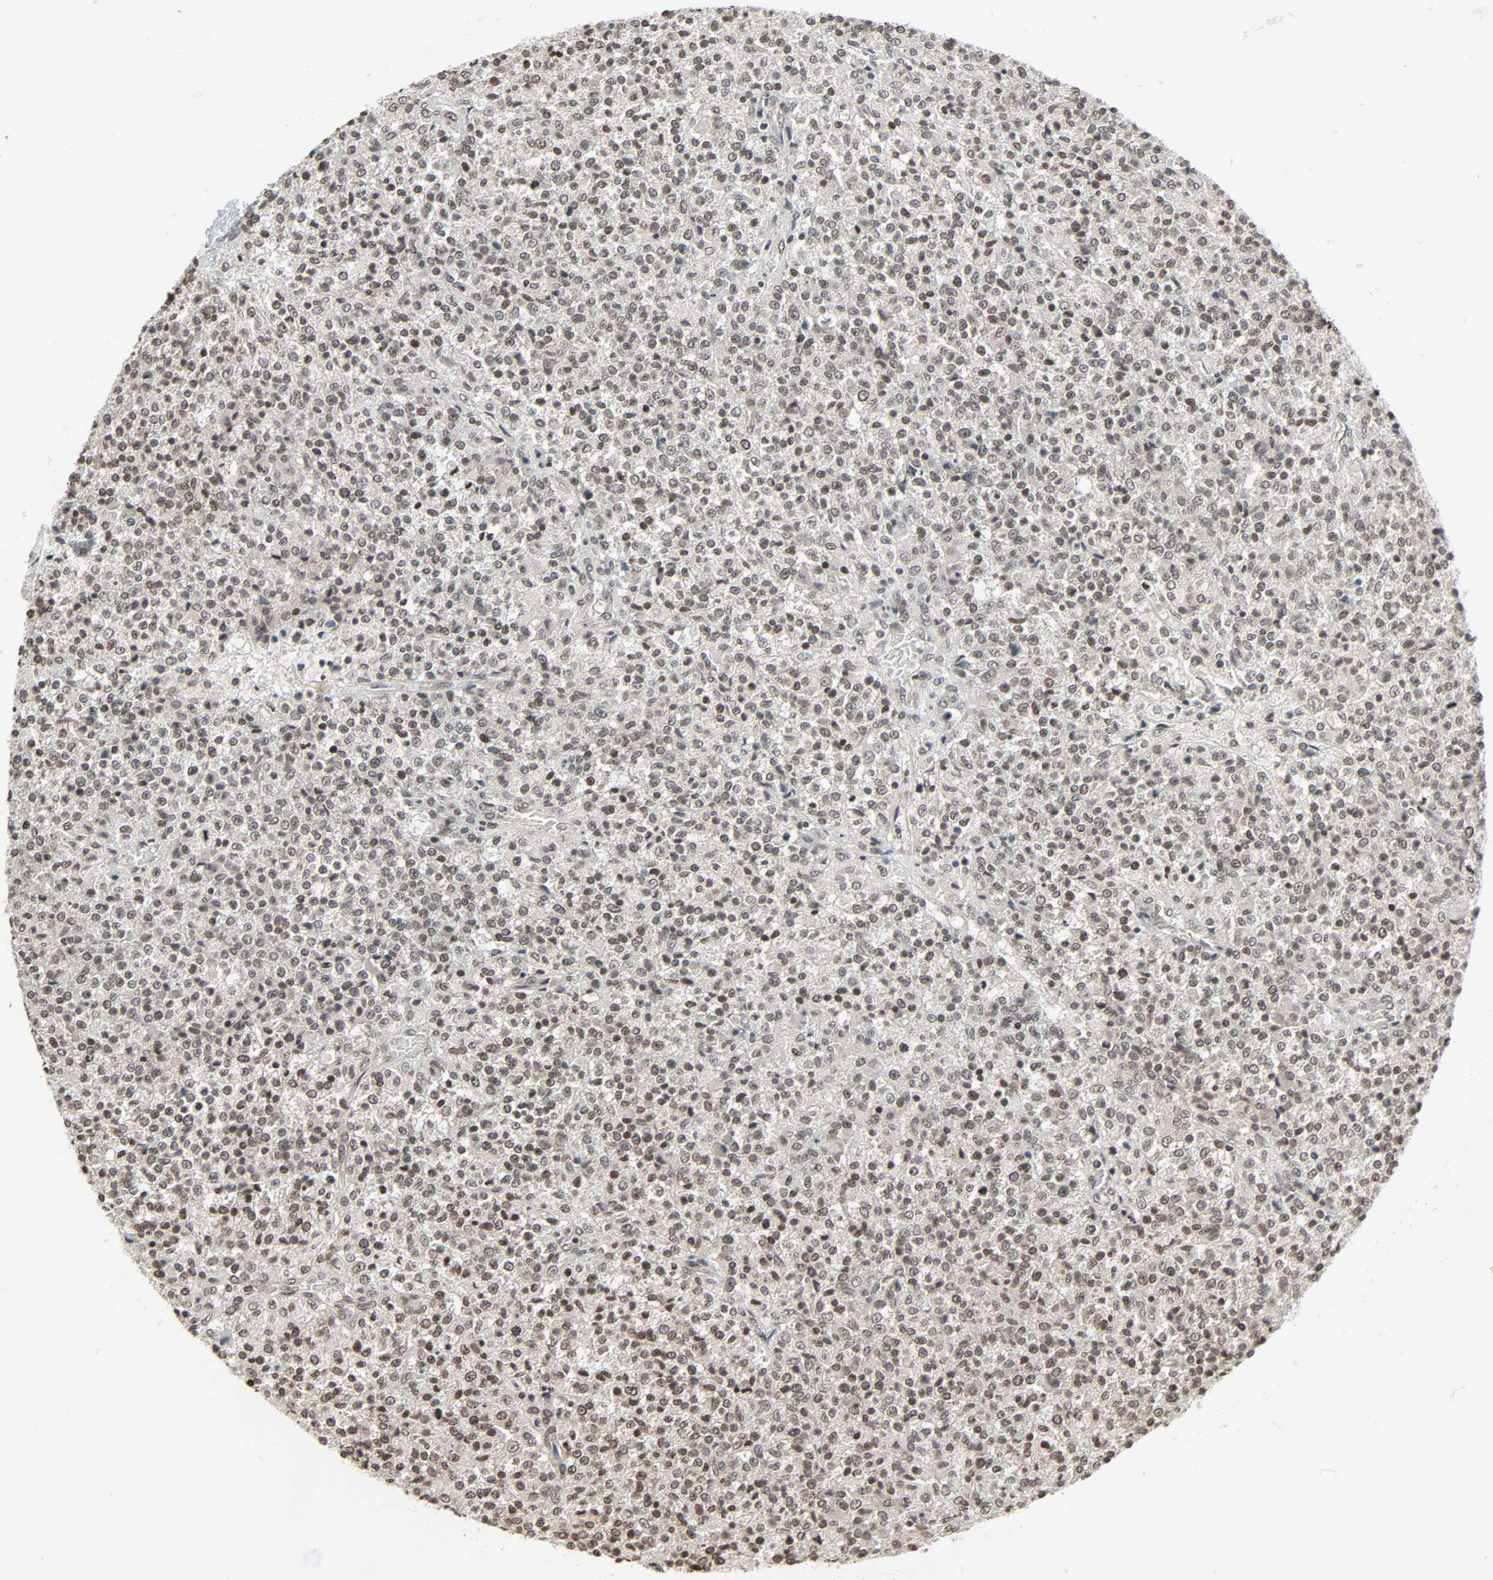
{"staining": {"intensity": "moderate", "quantity": ">75%", "location": "nuclear"}, "tissue": "testis cancer", "cell_type": "Tumor cells", "image_type": "cancer", "snomed": [{"axis": "morphology", "description": "Seminoma, NOS"}, {"axis": "topography", "description": "Testis"}], "caption": "Human testis cancer (seminoma) stained with a brown dye reveals moderate nuclear positive positivity in approximately >75% of tumor cells.", "gene": "ELAVL1", "patient": {"sex": "male", "age": 59}}